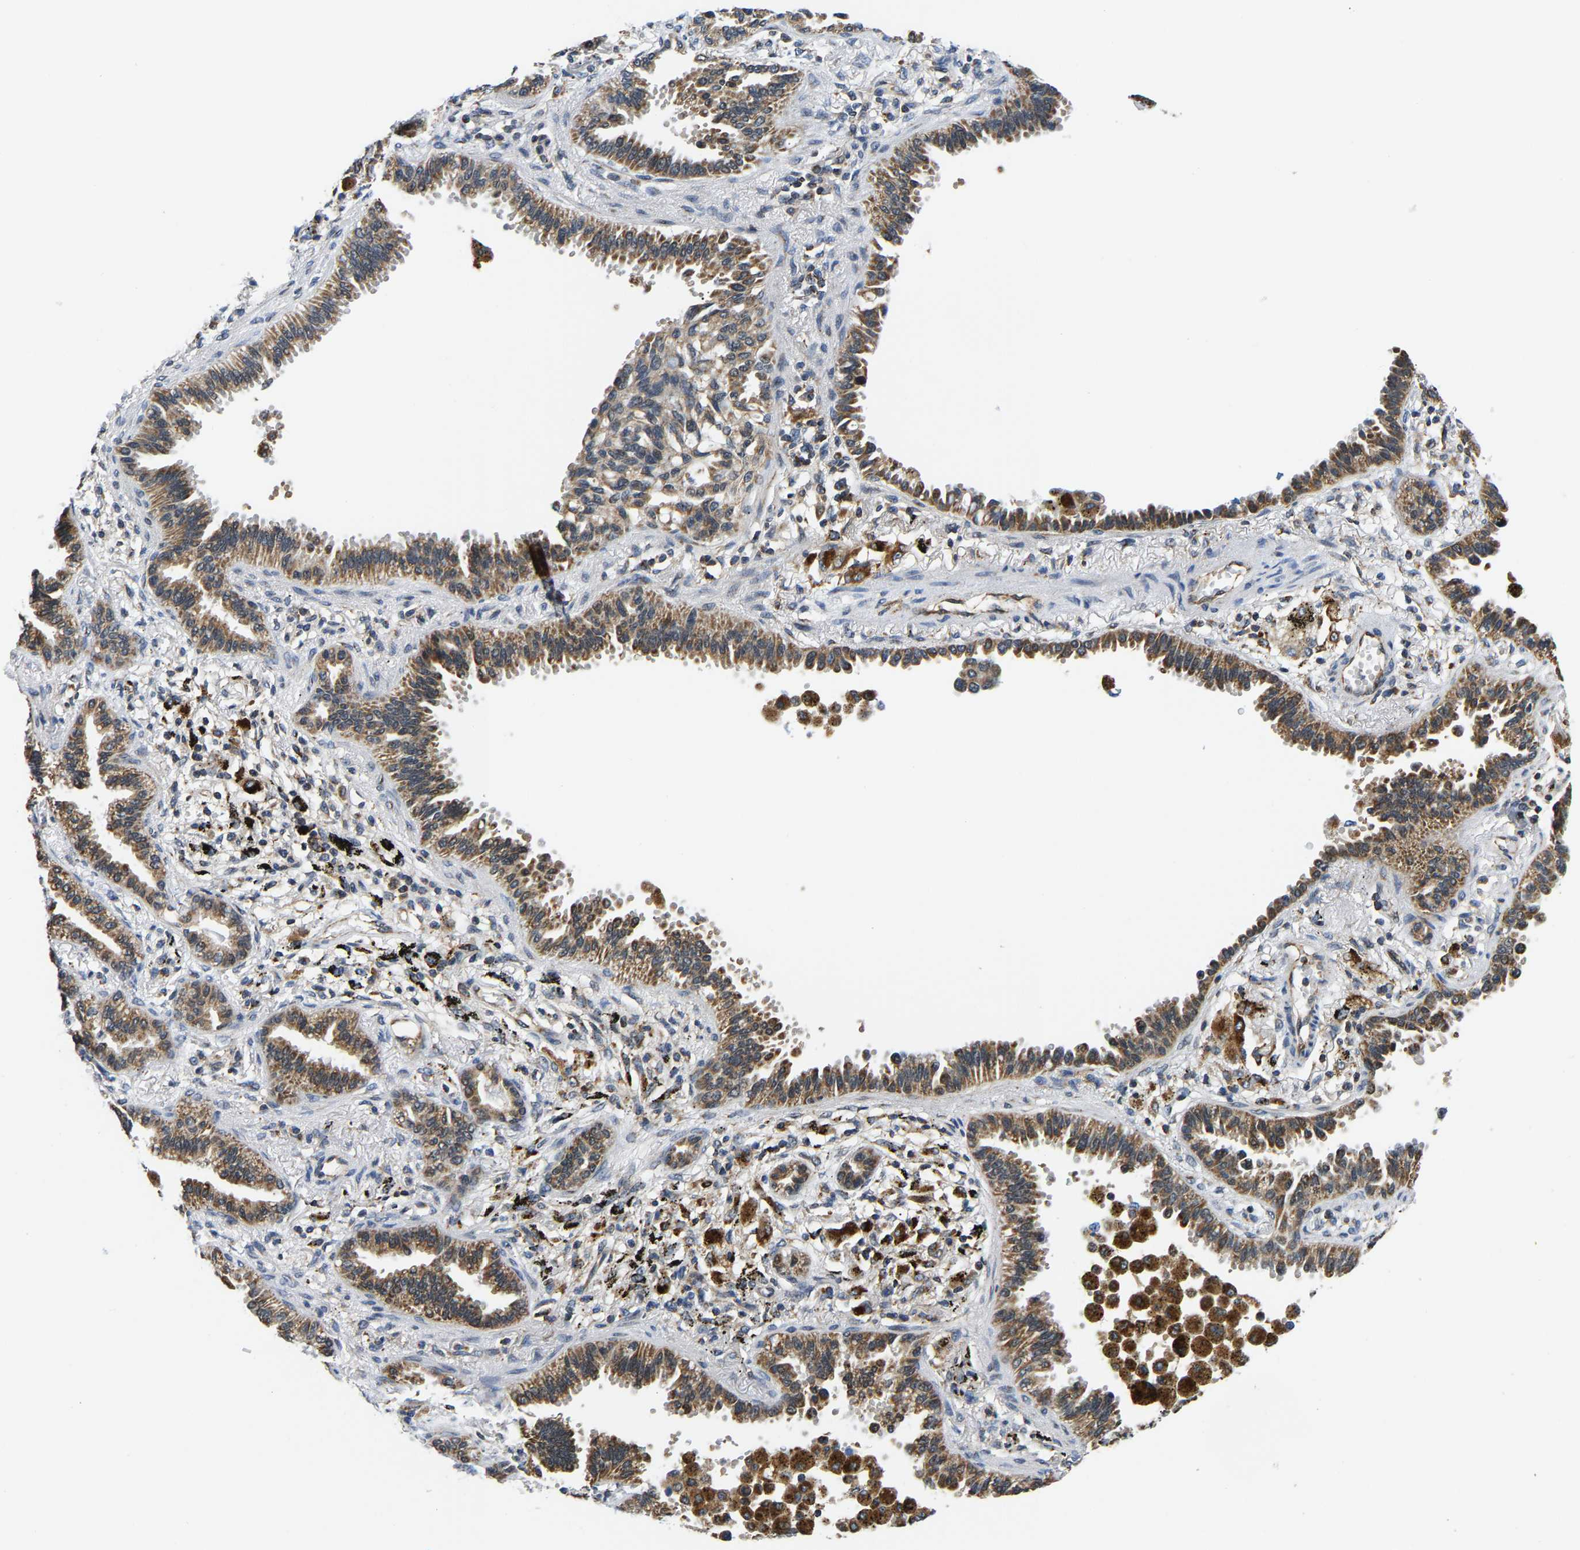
{"staining": {"intensity": "moderate", "quantity": ">75%", "location": "cytoplasmic/membranous"}, "tissue": "lung cancer", "cell_type": "Tumor cells", "image_type": "cancer", "snomed": [{"axis": "morphology", "description": "Normal tissue, NOS"}, {"axis": "morphology", "description": "Adenocarcinoma, NOS"}, {"axis": "topography", "description": "Lung"}], "caption": "Immunohistochemical staining of adenocarcinoma (lung) exhibits moderate cytoplasmic/membranous protein expression in approximately >75% of tumor cells. (DAB = brown stain, brightfield microscopy at high magnification).", "gene": "GIMAP7", "patient": {"sex": "male", "age": 59}}